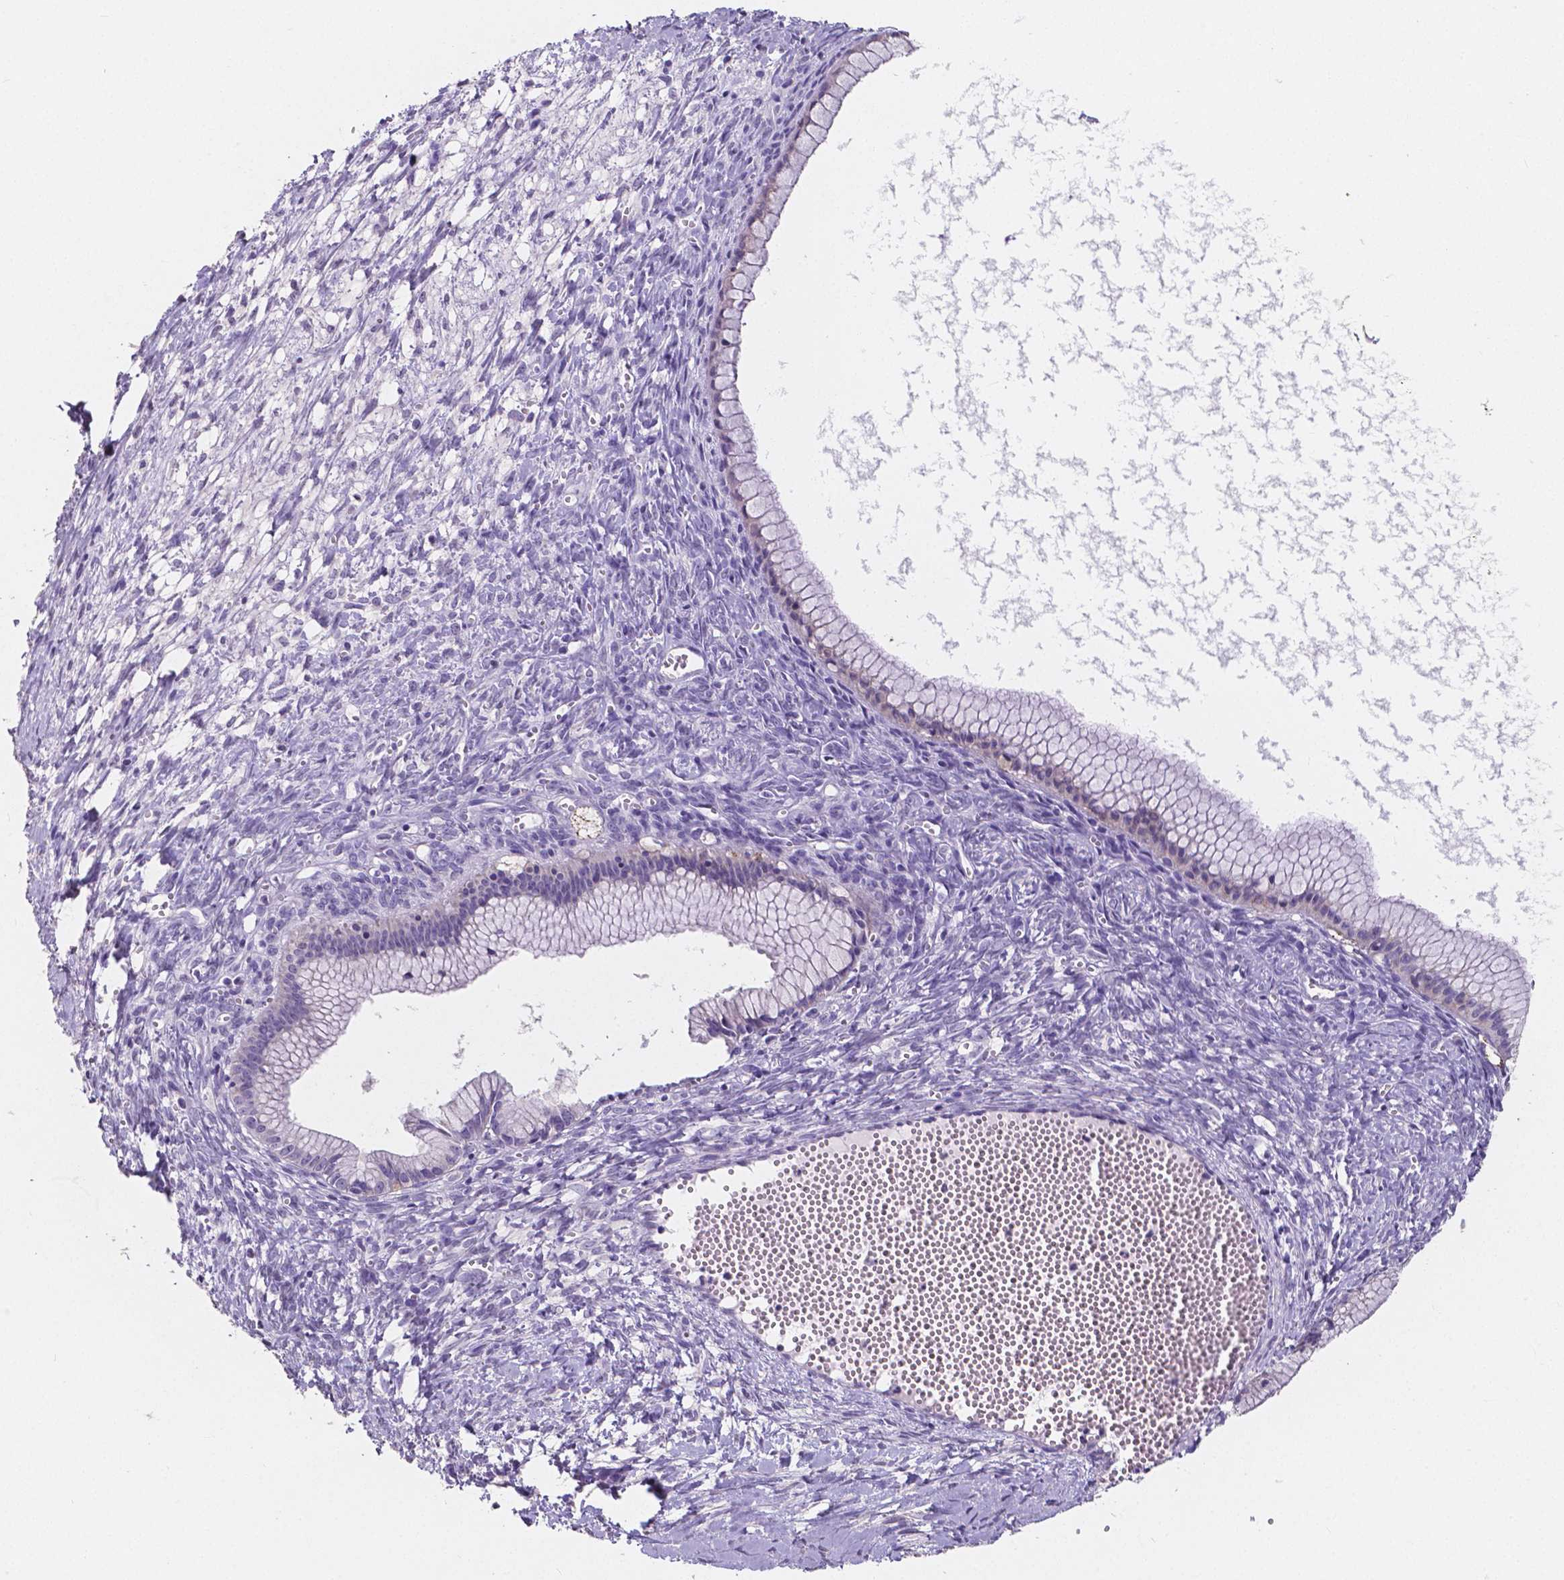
{"staining": {"intensity": "negative", "quantity": "none", "location": "none"}, "tissue": "ovarian cancer", "cell_type": "Tumor cells", "image_type": "cancer", "snomed": [{"axis": "morphology", "description": "Cystadenocarcinoma, mucinous, NOS"}, {"axis": "topography", "description": "Ovary"}], "caption": "High power microscopy photomicrograph of an immunohistochemistry histopathology image of ovarian cancer (mucinous cystadenocarcinoma), revealing no significant staining in tumor cells.", "gene": "ACP5", "patient": {"sex": "female", "age": 41}}